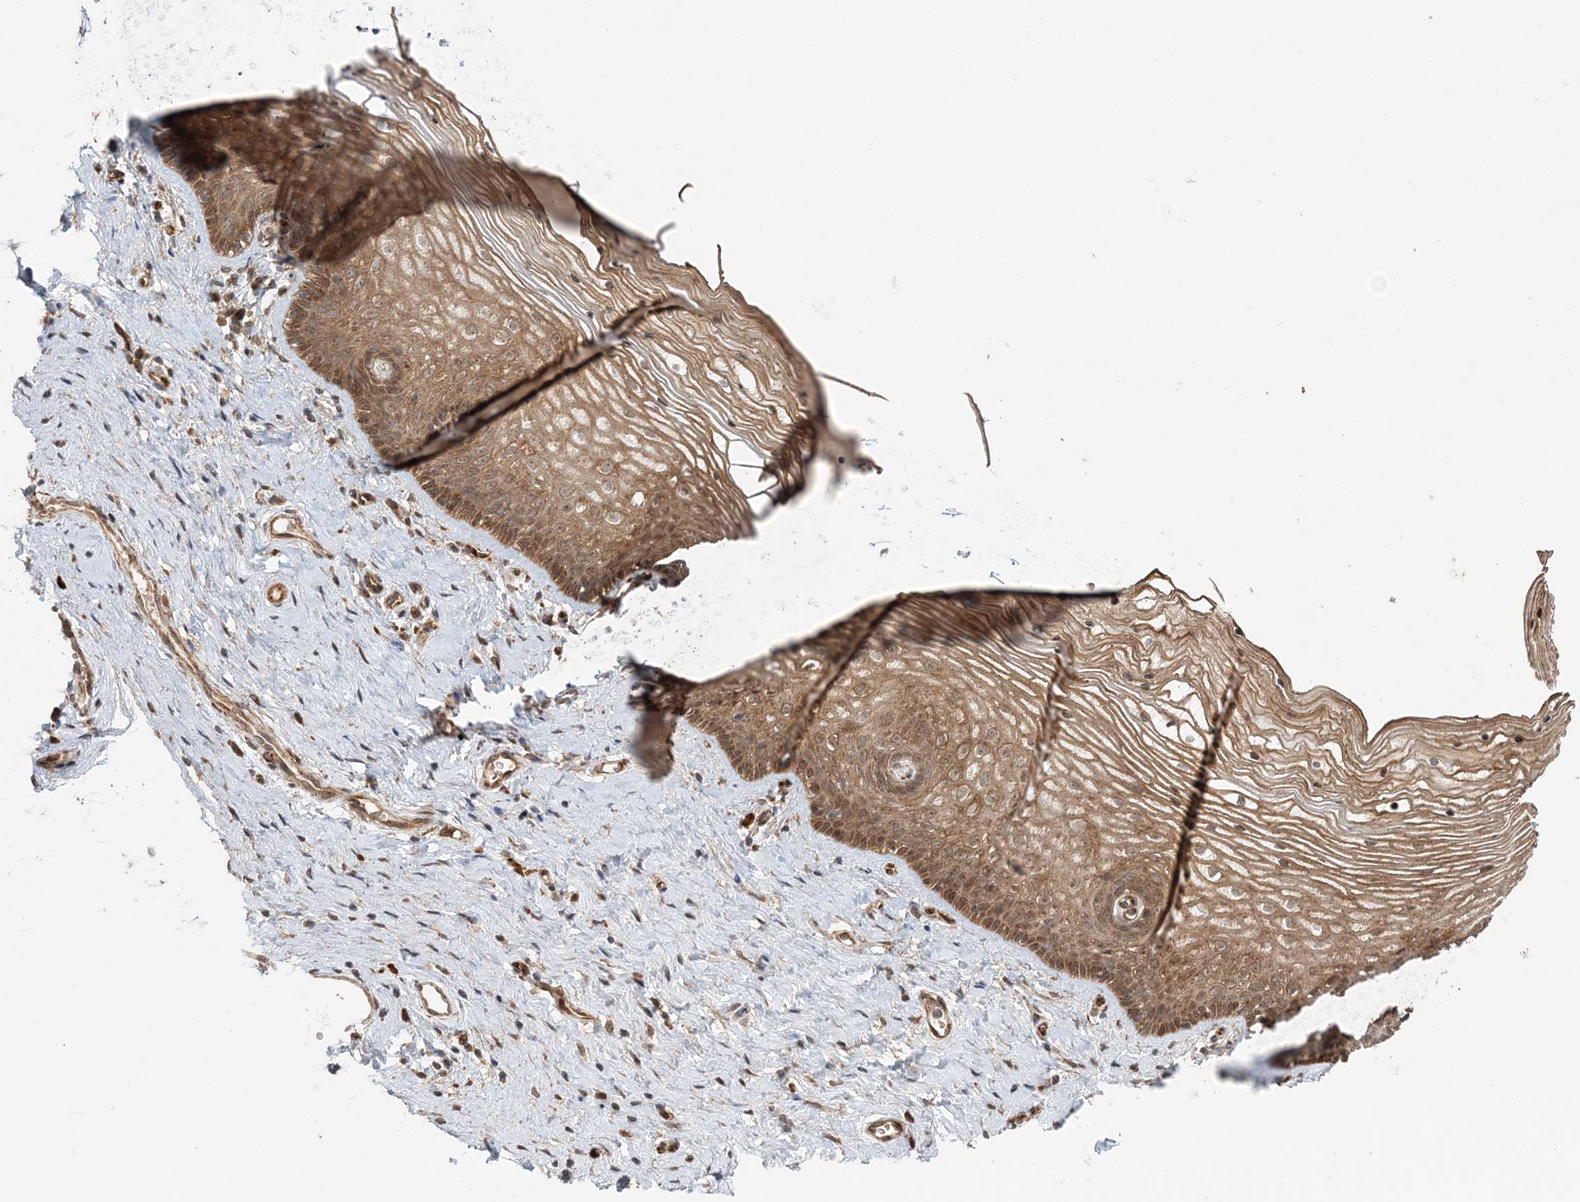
{"staining": {"intensity": "moderate", "quantity": ">75%", "location": "cytoplasmic/membranous,nuclear"}, "tissue": "vagina", "cell_type": "Squamous epithelial cells", "image_type": "normal", "snomed": [{"axis": "morphology", "description": "Normal tissue, NOS"}, {"axis": "topography", "description": "Vagina"}], "caption": "Immunohistochemical staining of benign human vagina exhibits >75% levels of moderate cytoplasmic/membranous,nuclear protein positivity in about >75% of squamous epithelial cells. The staining is performed using DAB brown chromogen to label protein expression. The nuclei are counter-stained blue using hematoxylin.", "gene": "UBTD2", "patient": {"sex": "female", "age": 46}}